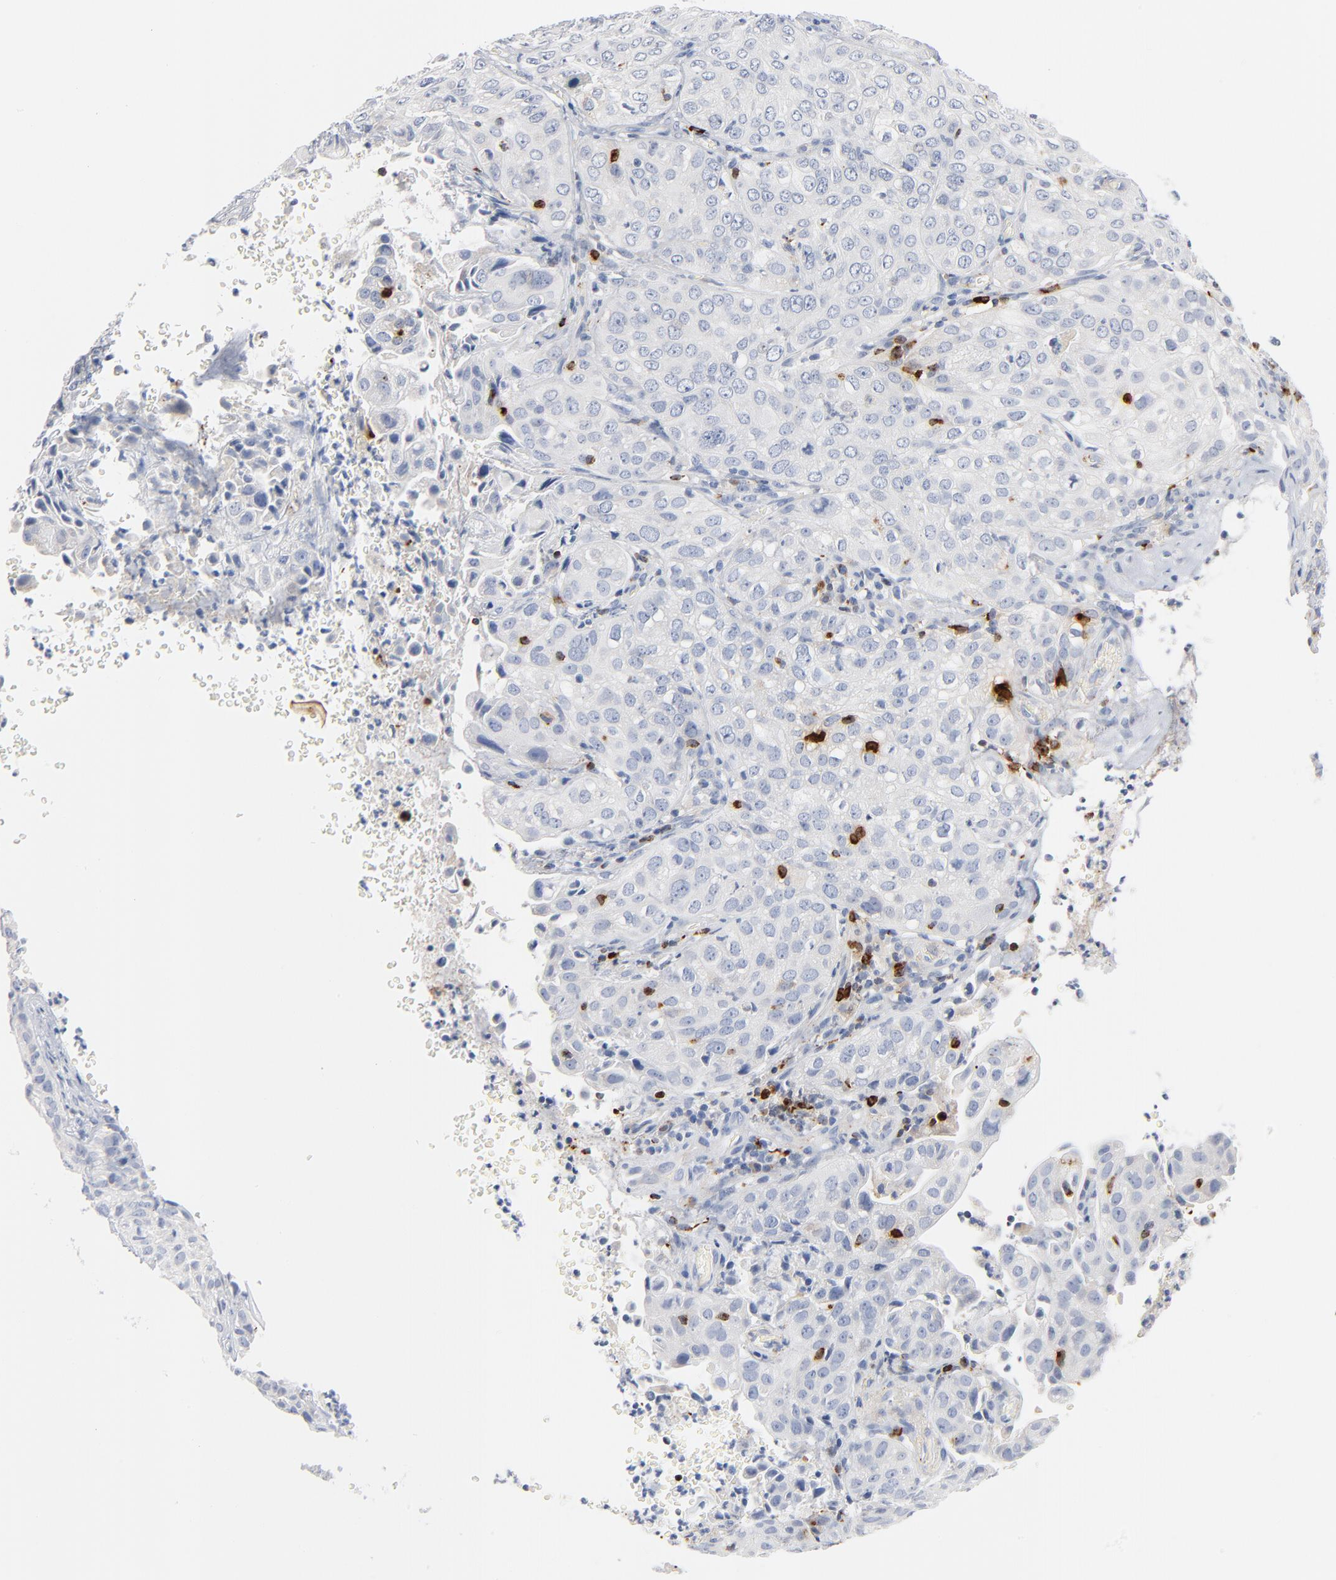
{"staining": {"intensity": "negative", "quantity": "none", "location": "none"}, "tissue": "cervical cancer", "cell_type": "Tumor cells", "image_type": "cancer", "snomed": [{"axis": "morphology", "description": "Squamous cell carcinoma, NOS"}, {"axis": "topography", "description": "Cervix"}], "caption": "This histopathology image is of cervical cancer stained with immunohistochemistry to label a protein in brown with the nuclei are counter-stained blue. There is no expression in tumor cells.", "gene": "GZMB", "patient": {"sex": "female", "age": 38}}